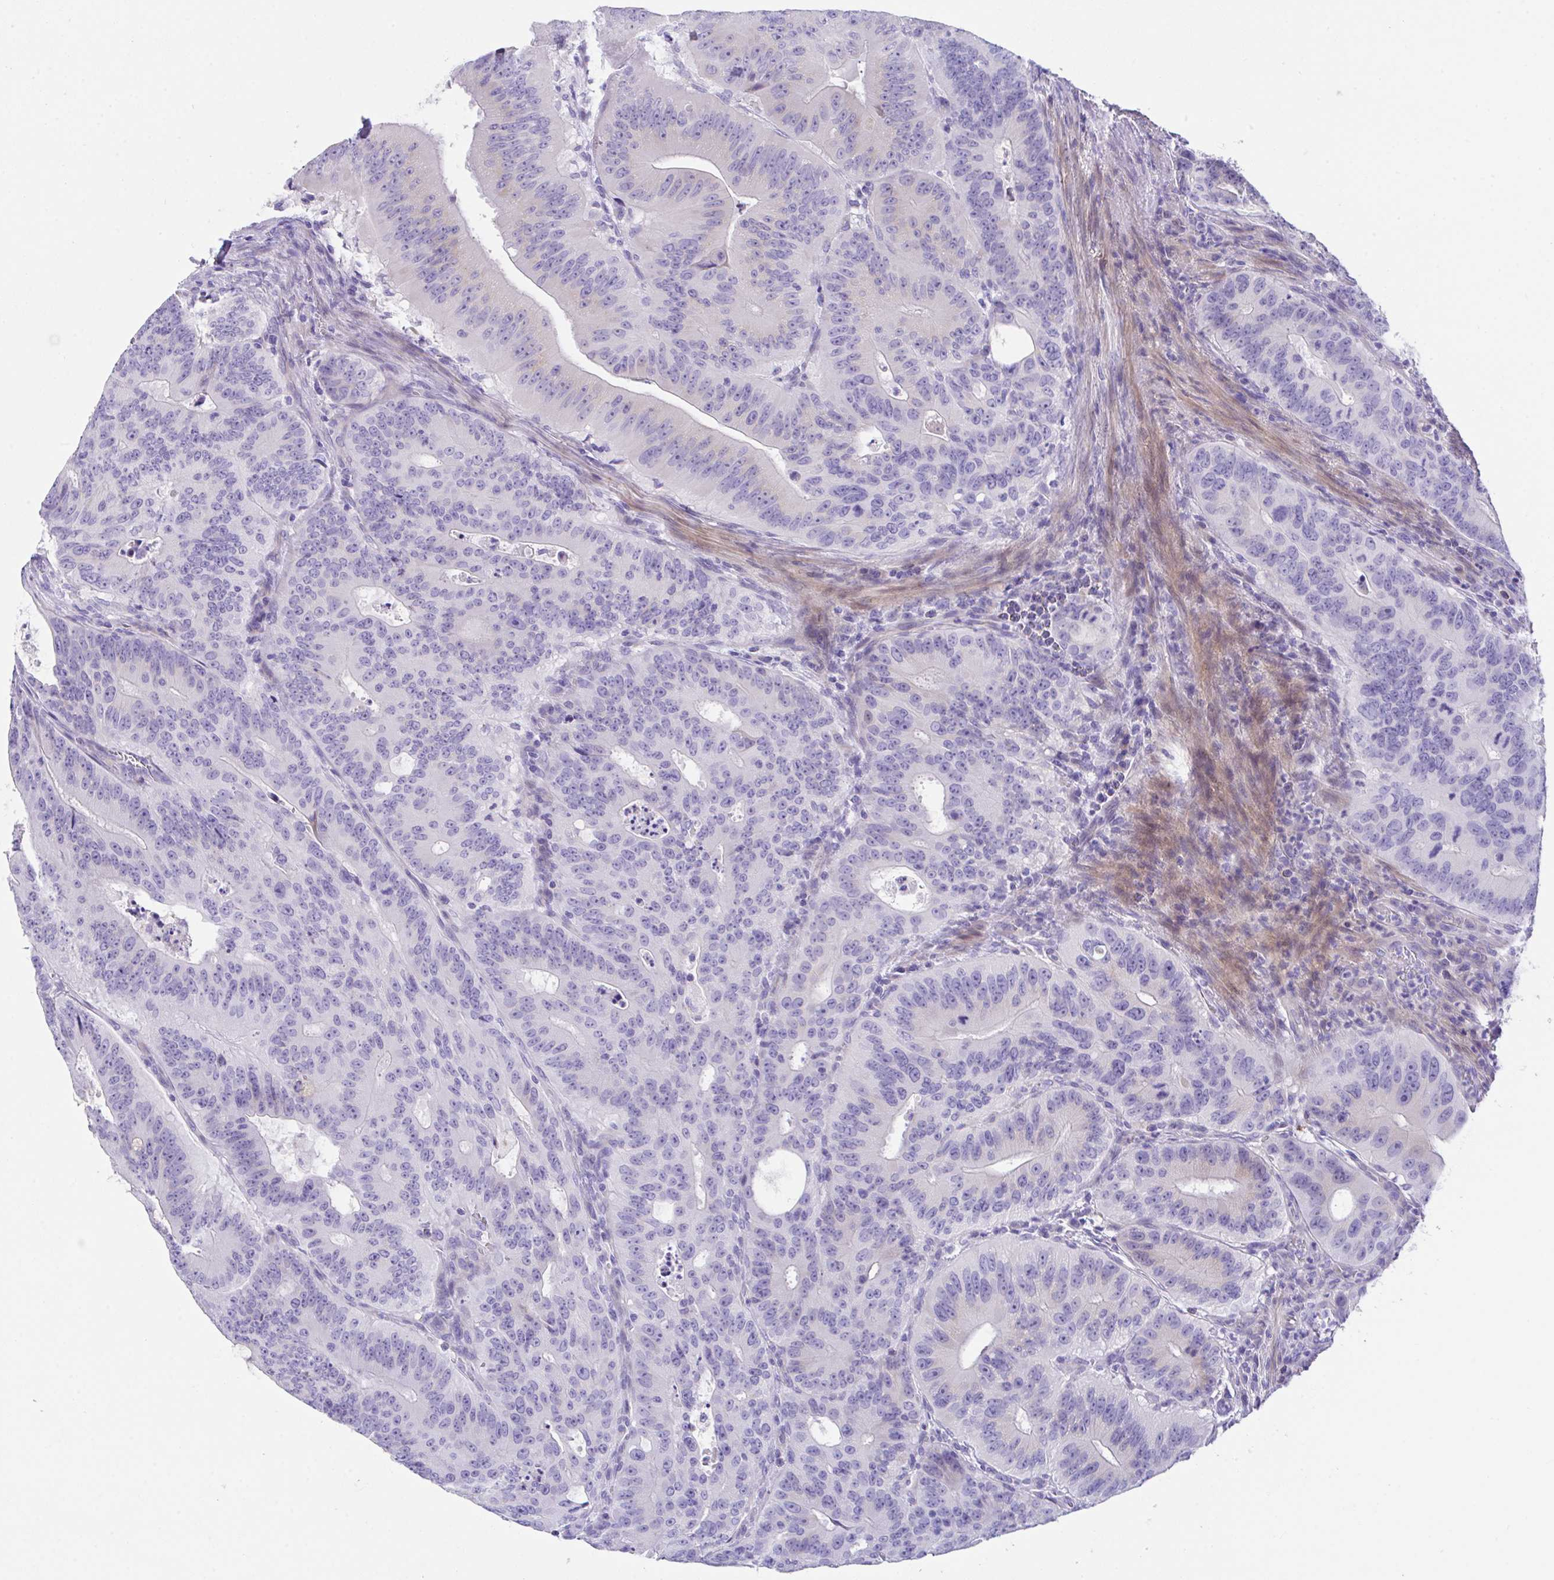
{"staining": {"intensity": "negative", "quantity": "none", "location": "none"}, "tissue": "colorectal cancer", "cell_type": "Tumor cells", "image_type": "cancer", "snomed": [{"axis": "morphology", "description": "Adenocarcinoma, NOS"}, {"axis": "topography", "description": "Colon"}], "caption": "Tumor cells are negative for brown protein staining in colorectal cancer (adenocarcinoma).", "gene": "SLC16A6", "patient": {"sex": "male", "age": 62}}